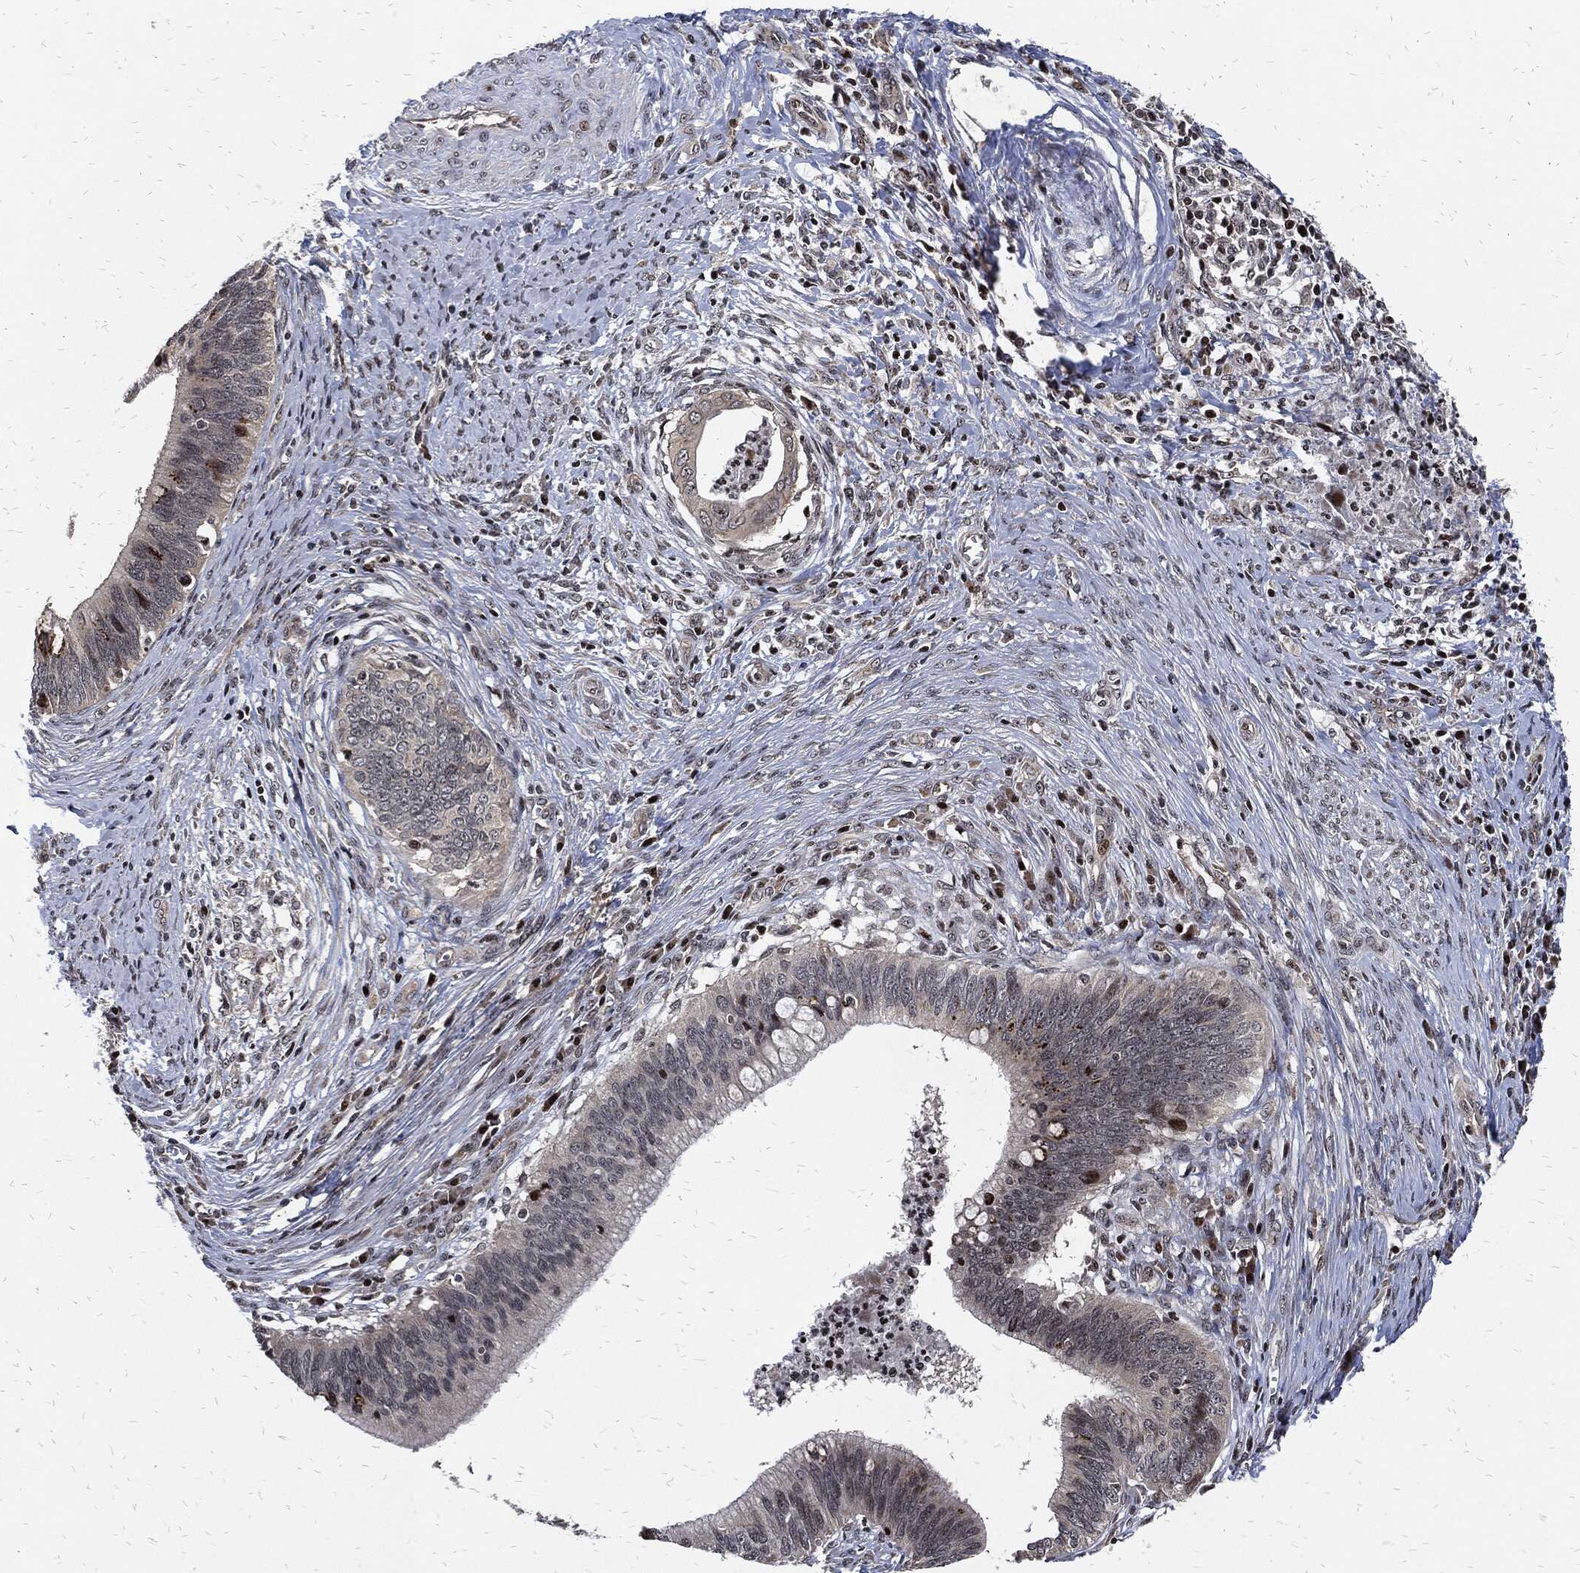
{"staining": {"intensity": "strong", "quantity": "<25%", "location": "cytoplasmic/membranous"}, "tissue": "cervical cancer", "cell_type": "Tumor cells", "image_type": "cancer", "snomed": [{"axis": "morphology", "description": "Adenocarcinoma, NOS"}, {"axis": "topography", "description": "Cervix"}], "caption": "Immunohistochemistry photomicrograph of neoplastic tissue: cervical cancer (adenocarcinoma) stained using immunohistochemistry reveals medium levels of strong protein expression localized specifically in the cytoplasmic/membranous of tumor cells, appearing as a cytoplasmic/membranous brown color.", "gene": "ZNF775", "patient": {"sex": "female", "age": 42}}